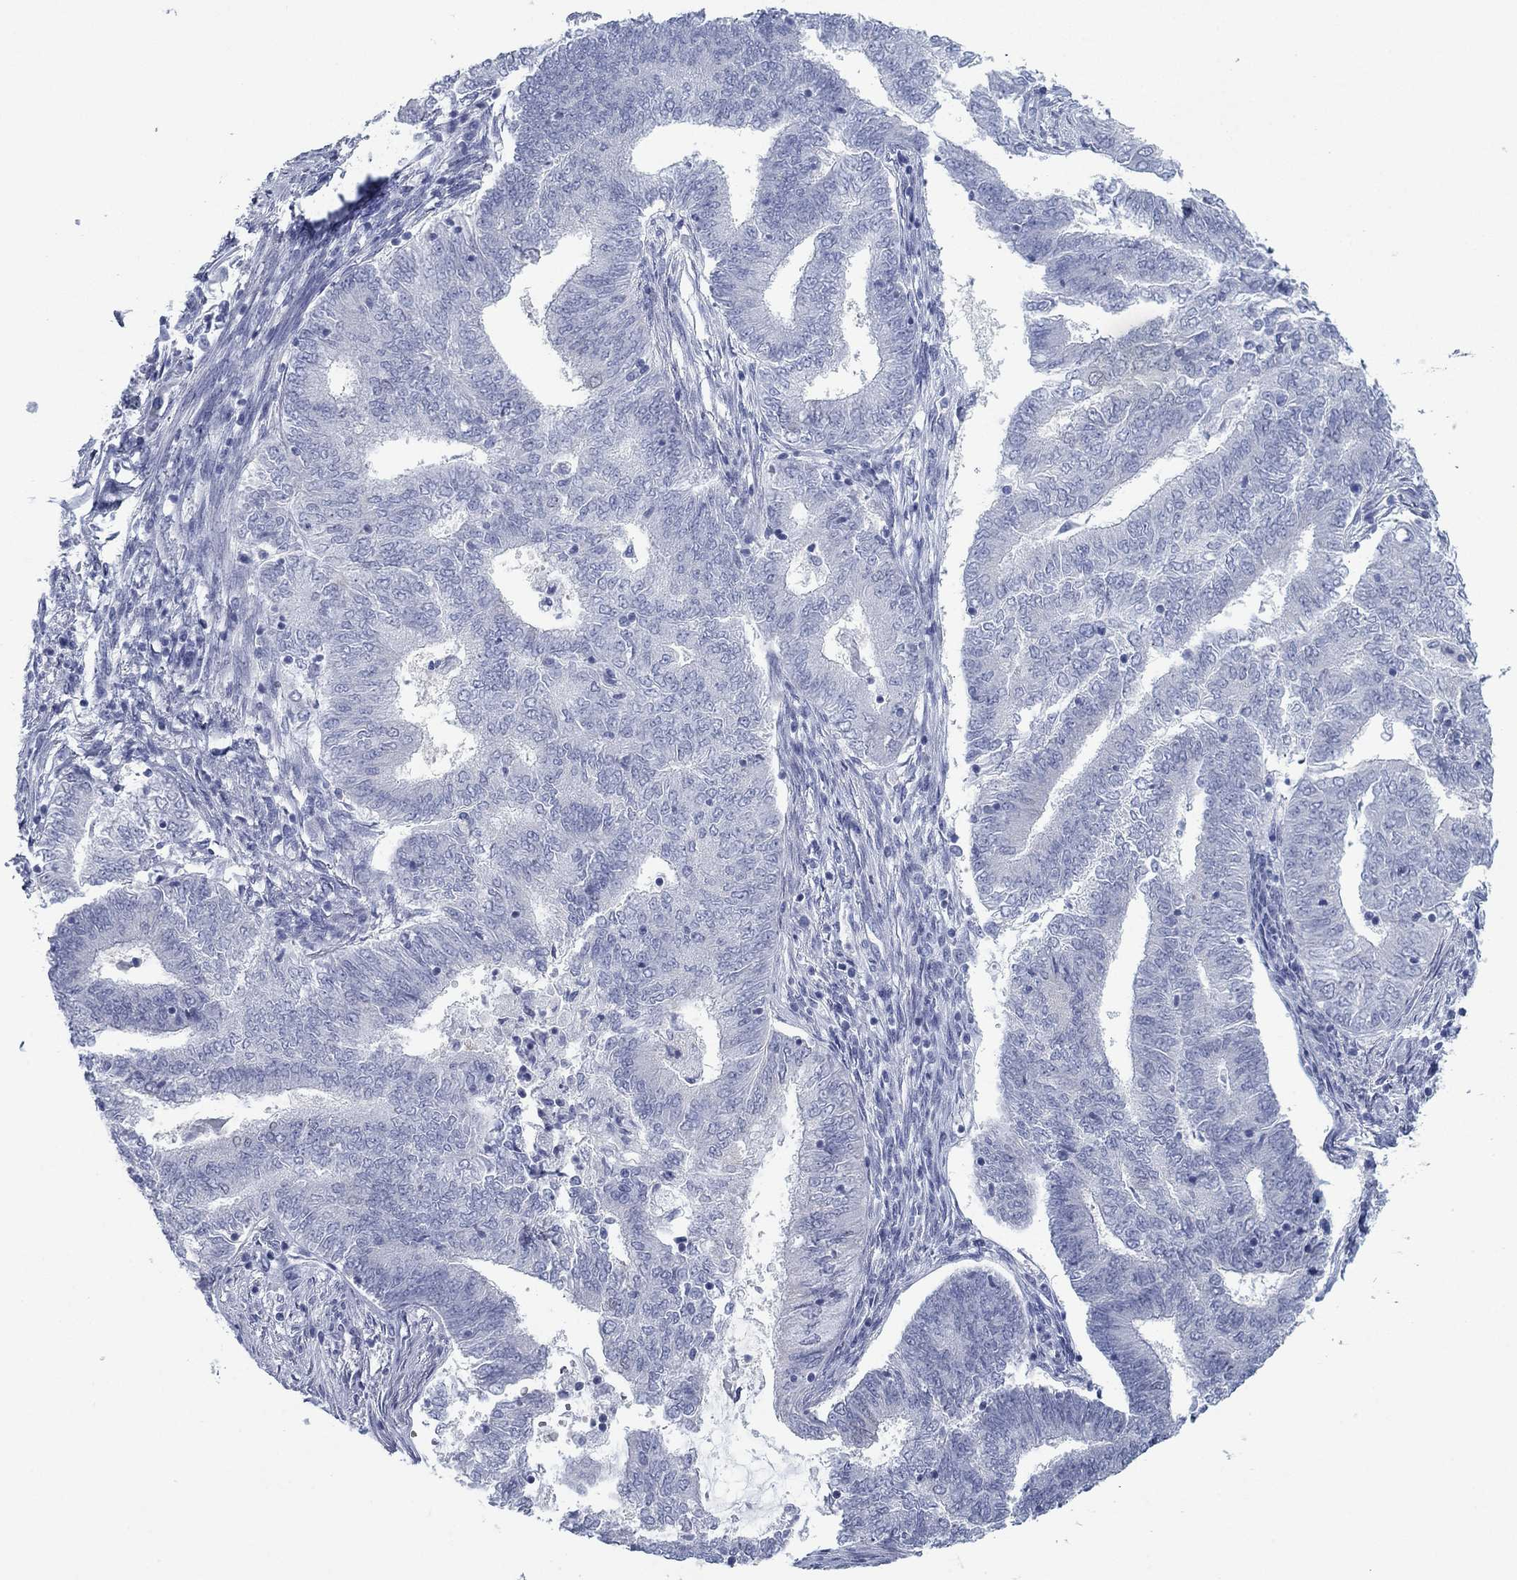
{"staining": {"intensity": "negative", "quantity": "none", "location": "none"}, "tissue": "endometrial cancer", "cell_type": "Tumor cells", "image_type": "cancer", "snomed": [{"axis": "morphology", "description": "Adenocarcinoma, NOS"}, {"axis": "topography", "description": "Endometrium"}], "caption": "A histopathology image of endometrial cancer stained for a protein reveals no brown staining in tumor cells.", "gene": "DNAL1", "patient": {"sex": "female", "age": 62}}